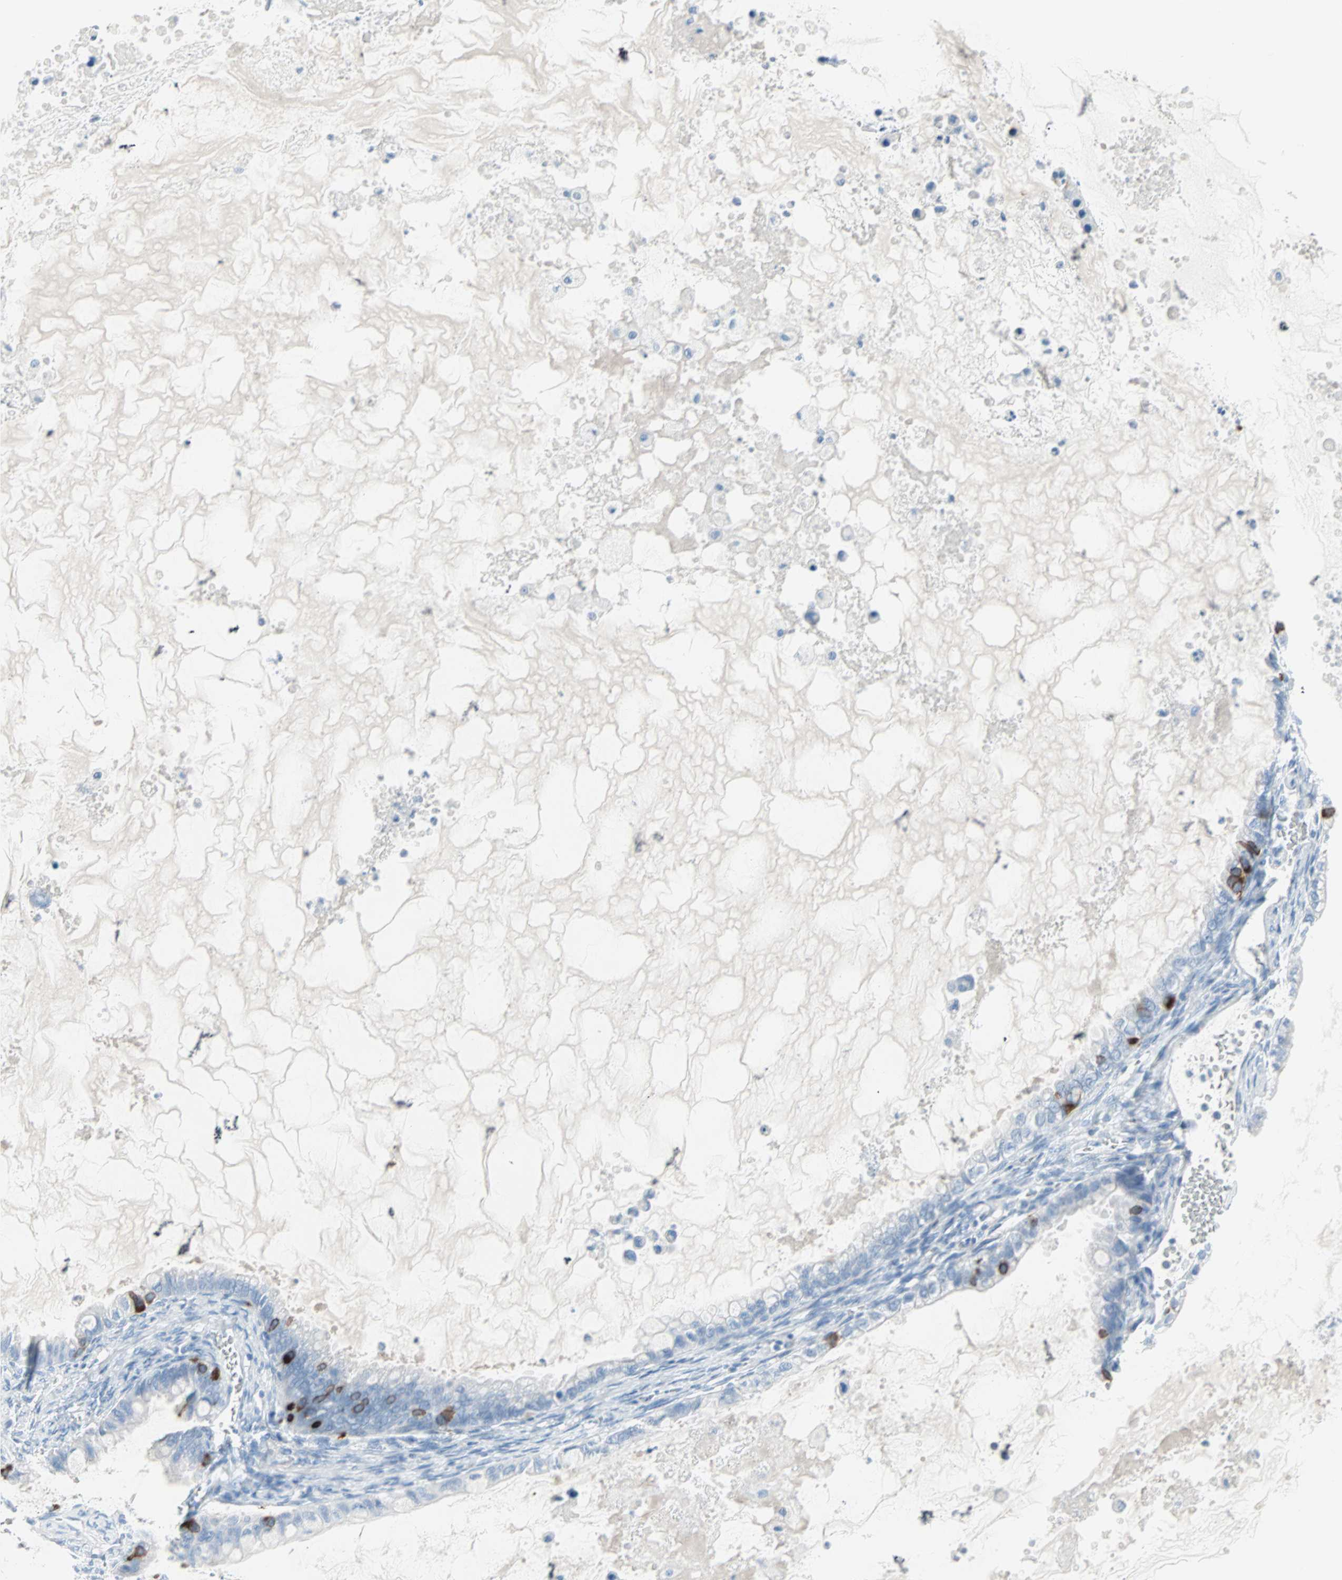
{"staining": {"intensity": "strong", "quantity": "<25%", "location": "cytoplasmic/membranous"}, "tissue": "ovarian cancer", "cell_type": "Tumor cells", "image_type": "cancer", "snomed": [{"axis": "morphology", "description": "Cystadenocarcinoma, mucinous, NOS"}, {"axis": "topography", "description": "Ovary"}], "caption": "Immunohistochemistry of ovarian cancer demonstrates medium levels of strong cytoplasmic/membranous expression in about <25% of tumor cells.", "gene": "STX1A", "patient": {"sex": "female", "age": 80}}